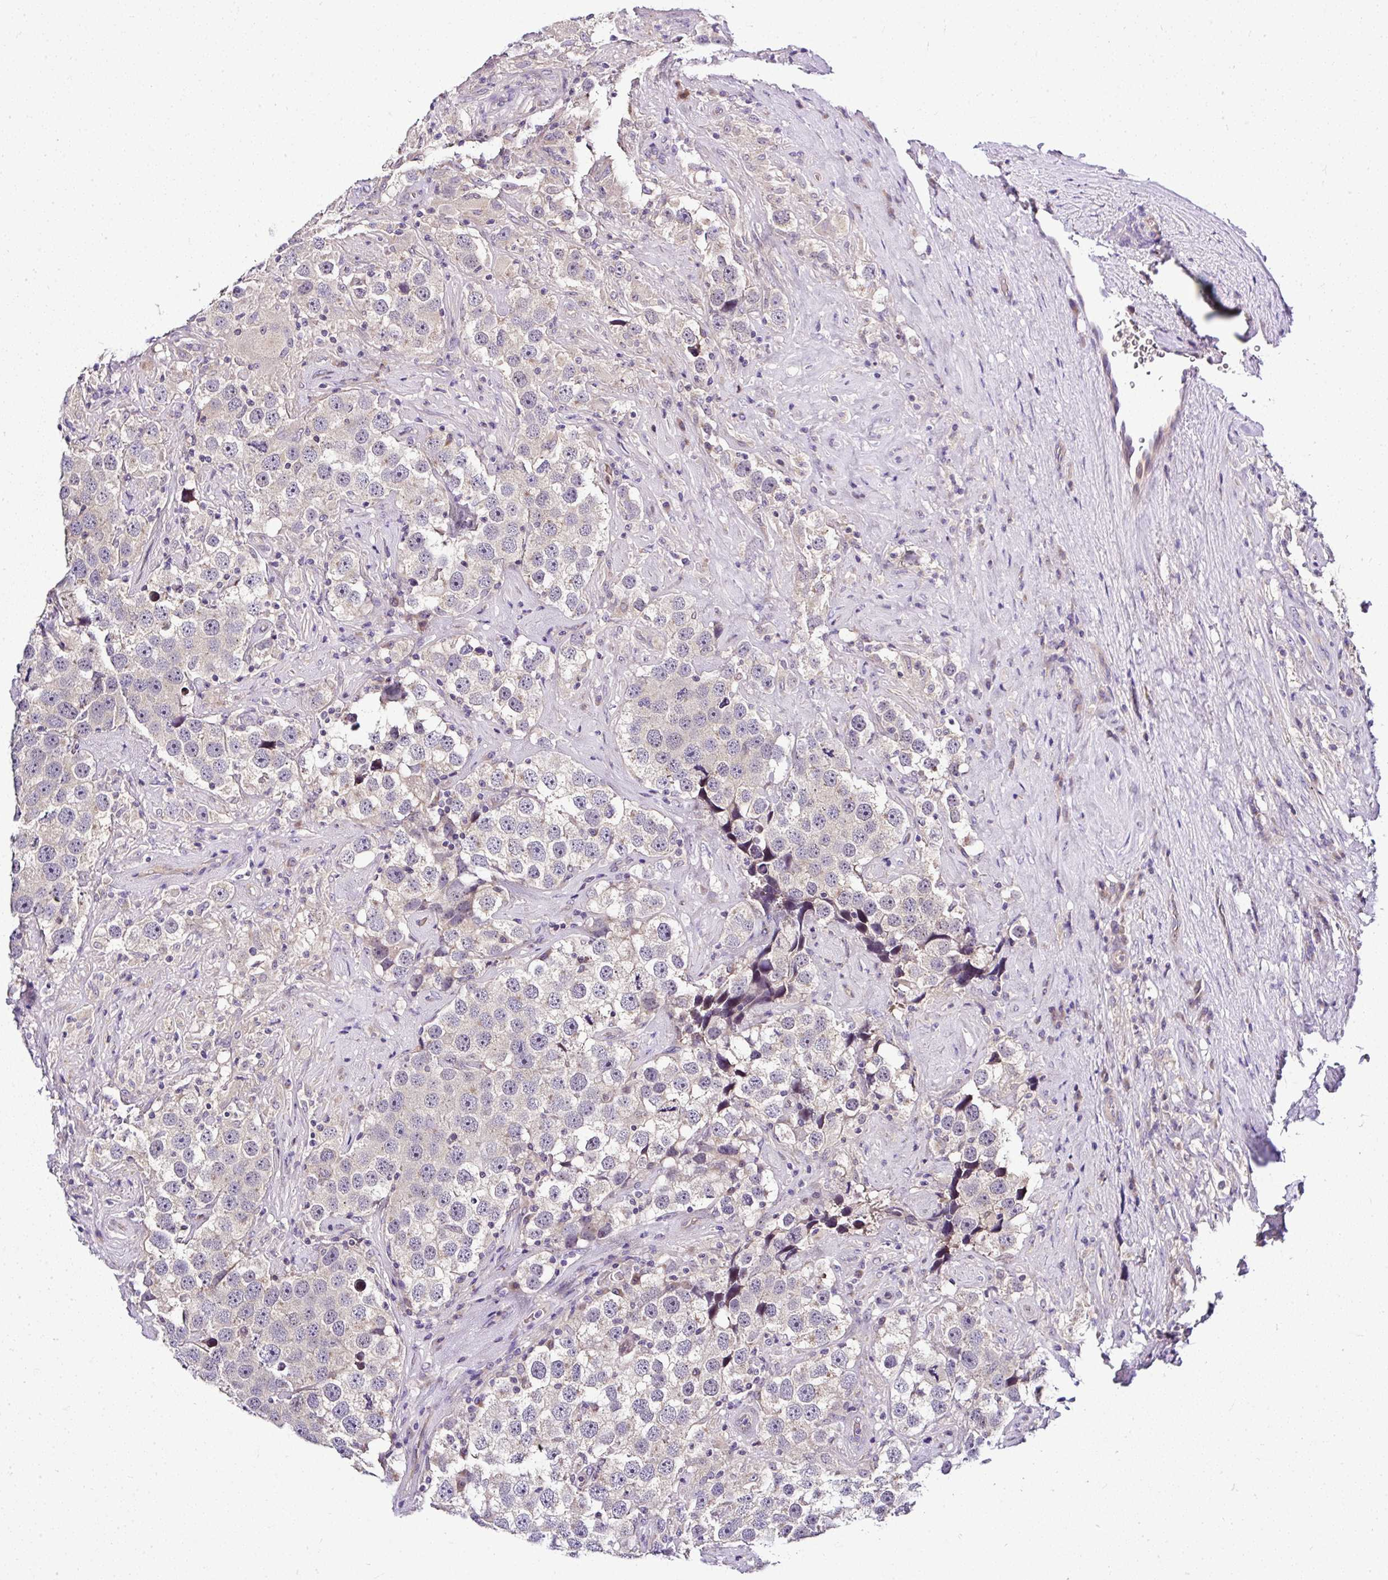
{"staining": {"intensity": "negative", "quantity": "none", "location": "none"}, "tissue": "testis cancer", "cell_type": "Tumor cells", "image_type": "cancer", "snomed": [{"axis": "morphology", "description": "Seminoma, NOS"}, {"axis": "topography", "description": "Testis"}], "caption": "High power microscopy micrograph of an immunohistochemistry (IHC) image of testis seminoma, revealing no significant positivity in tumor cells.", "gene": "DEPDC5", "patient": {"sex": "male", "age": 49}}